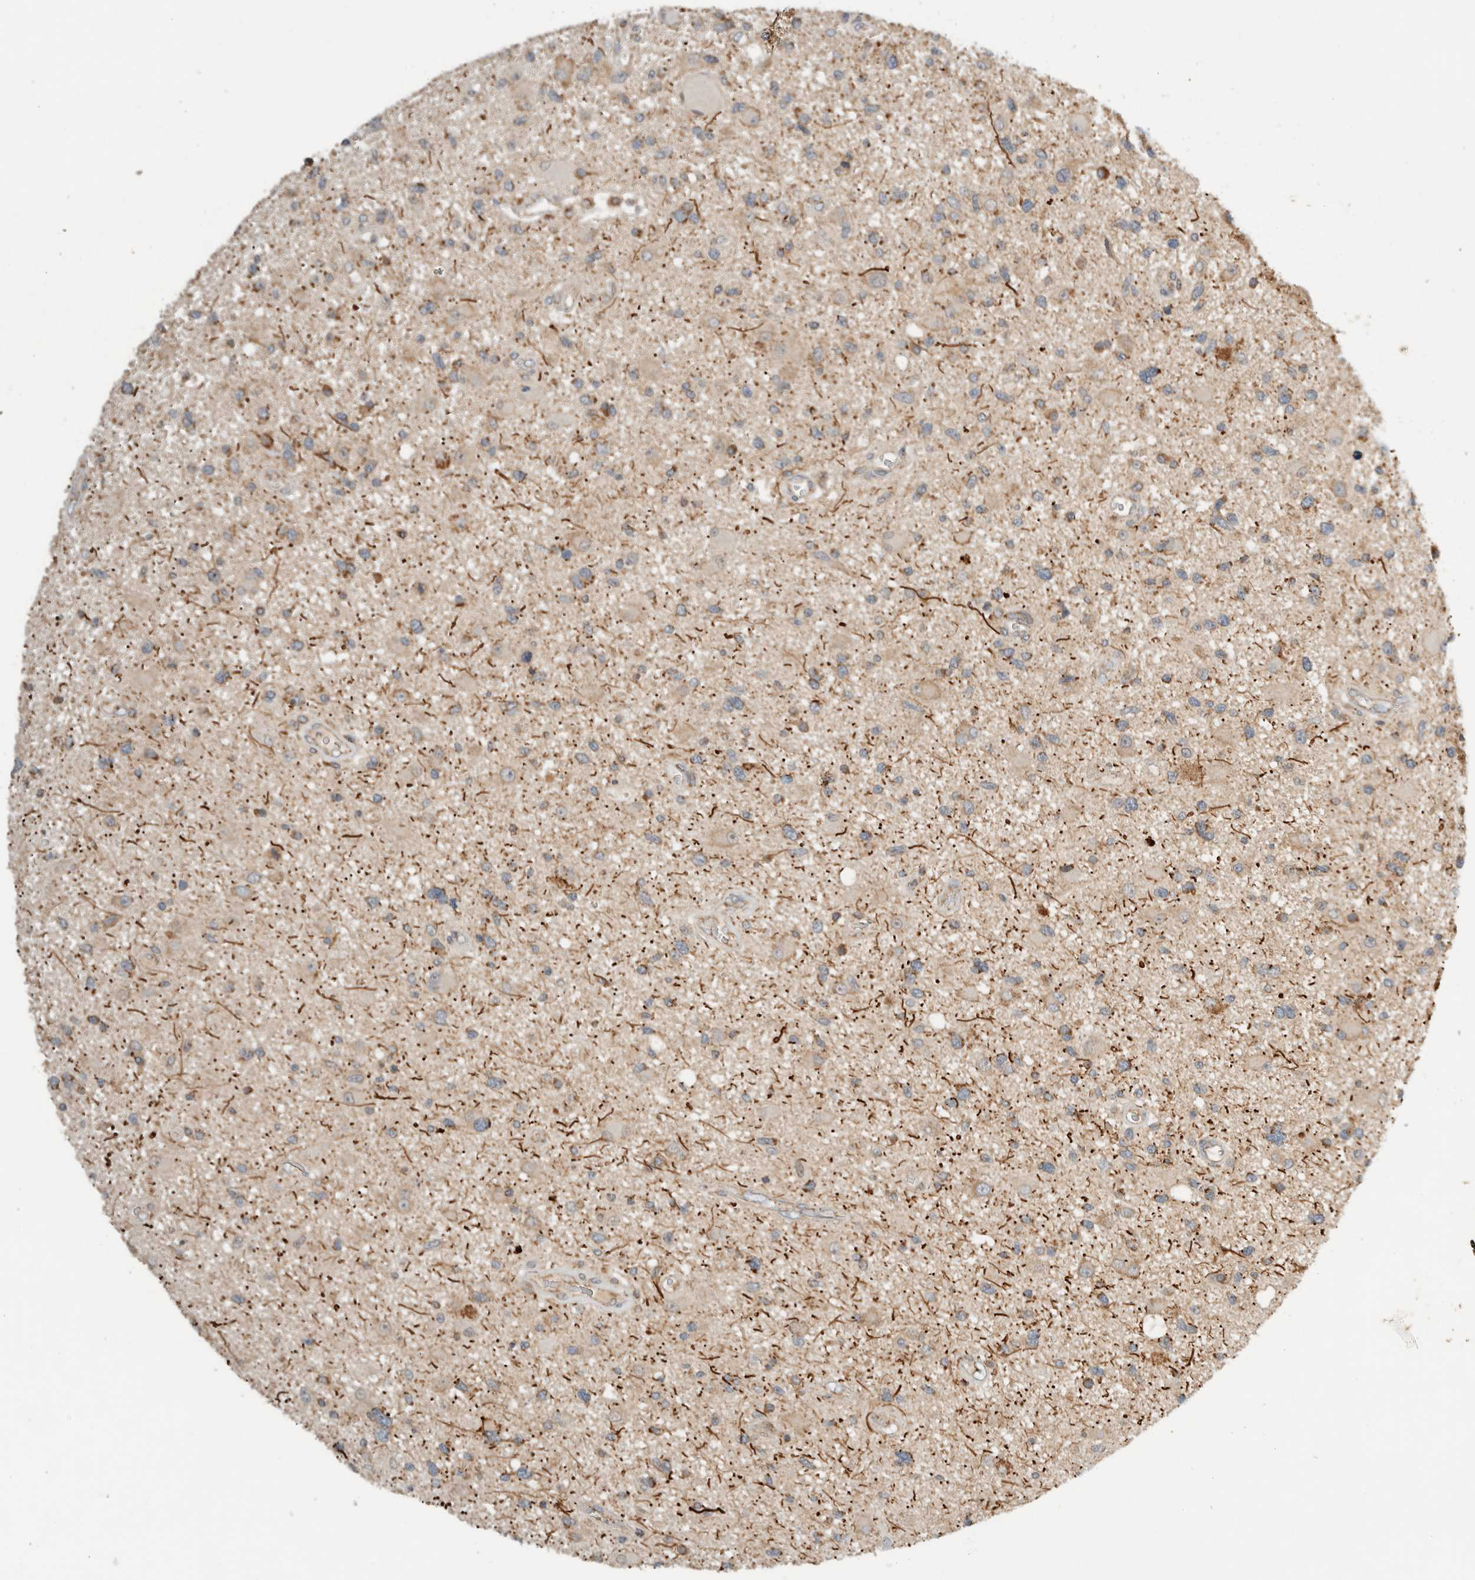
{"staining": {"intensity": "moderate", "quantity": "<25%", "location": "cytoplasmic/membranous"}, "tissue": "glioma", "cell_type": "Tumor cells", "image_type": "cancer", "snomed": [{"axis": "morphology", "description": "Glioma, malignant, High grade"}, {"axis": "topography", "description": "Brain"}], "caption": "Protein expression analysis of human glioma reveals moderate cytoplasmic/membranous staining in approximately <25% of tumor cells.", "gene": "AMPD1", "patient": {"sex": "male", "age": 33}}